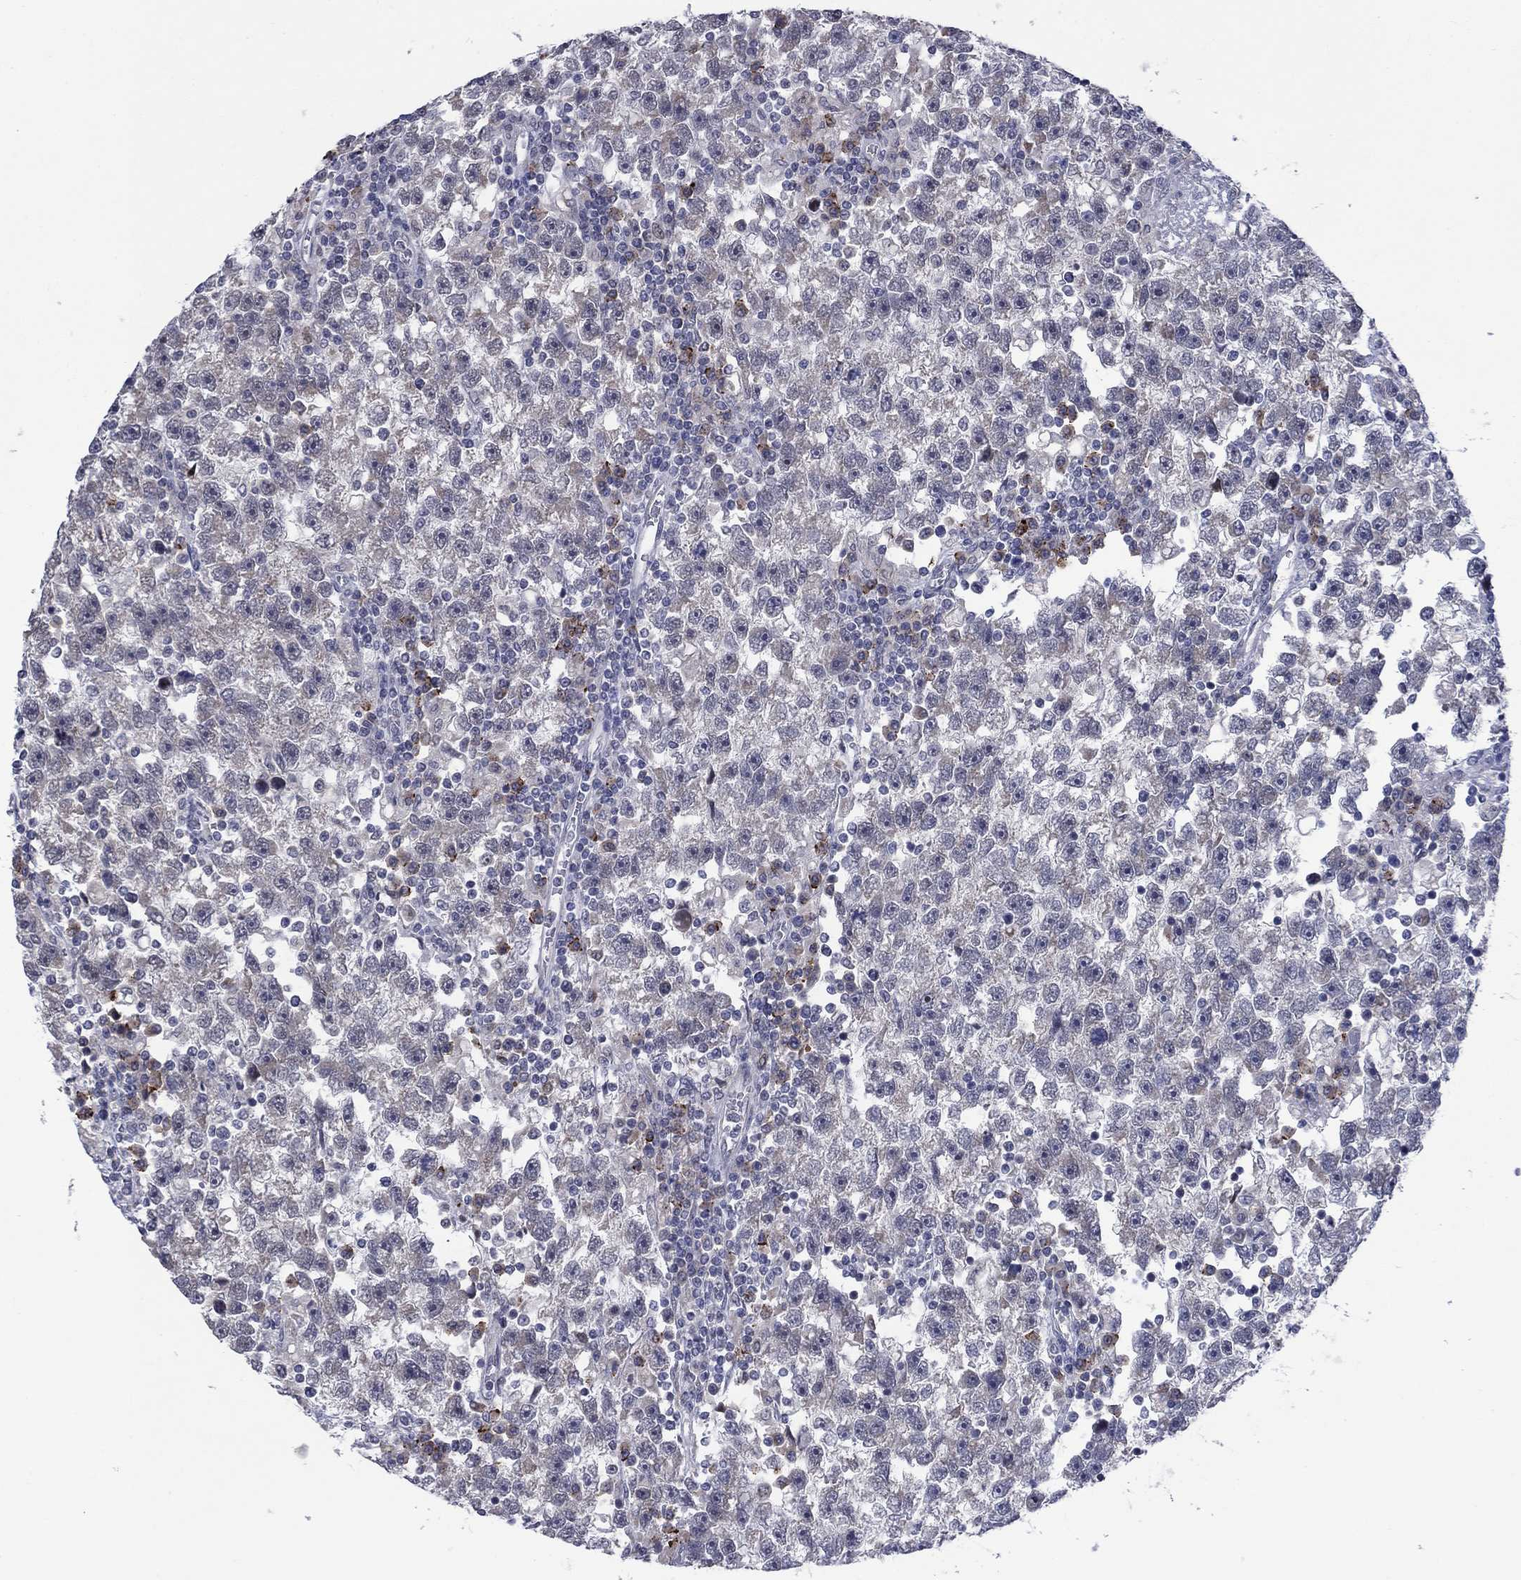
{"staining": {"intensity": "negative", "quantity": "none", "location": "none"}, "tissue": "testis cancer", "cell_type": "Tumor cells", "image_type": "cancer", "snomed": [{"axis": "morphology", "description": "Seminoma, NOS"}, {"axis": "topography", "description": "Testis"}], "caption": "The histopathology image displays no significant staining in tumor cells of seminoma (testis).", "gene": "SDC1", "patient": {"sex": "male", "age": 47}}